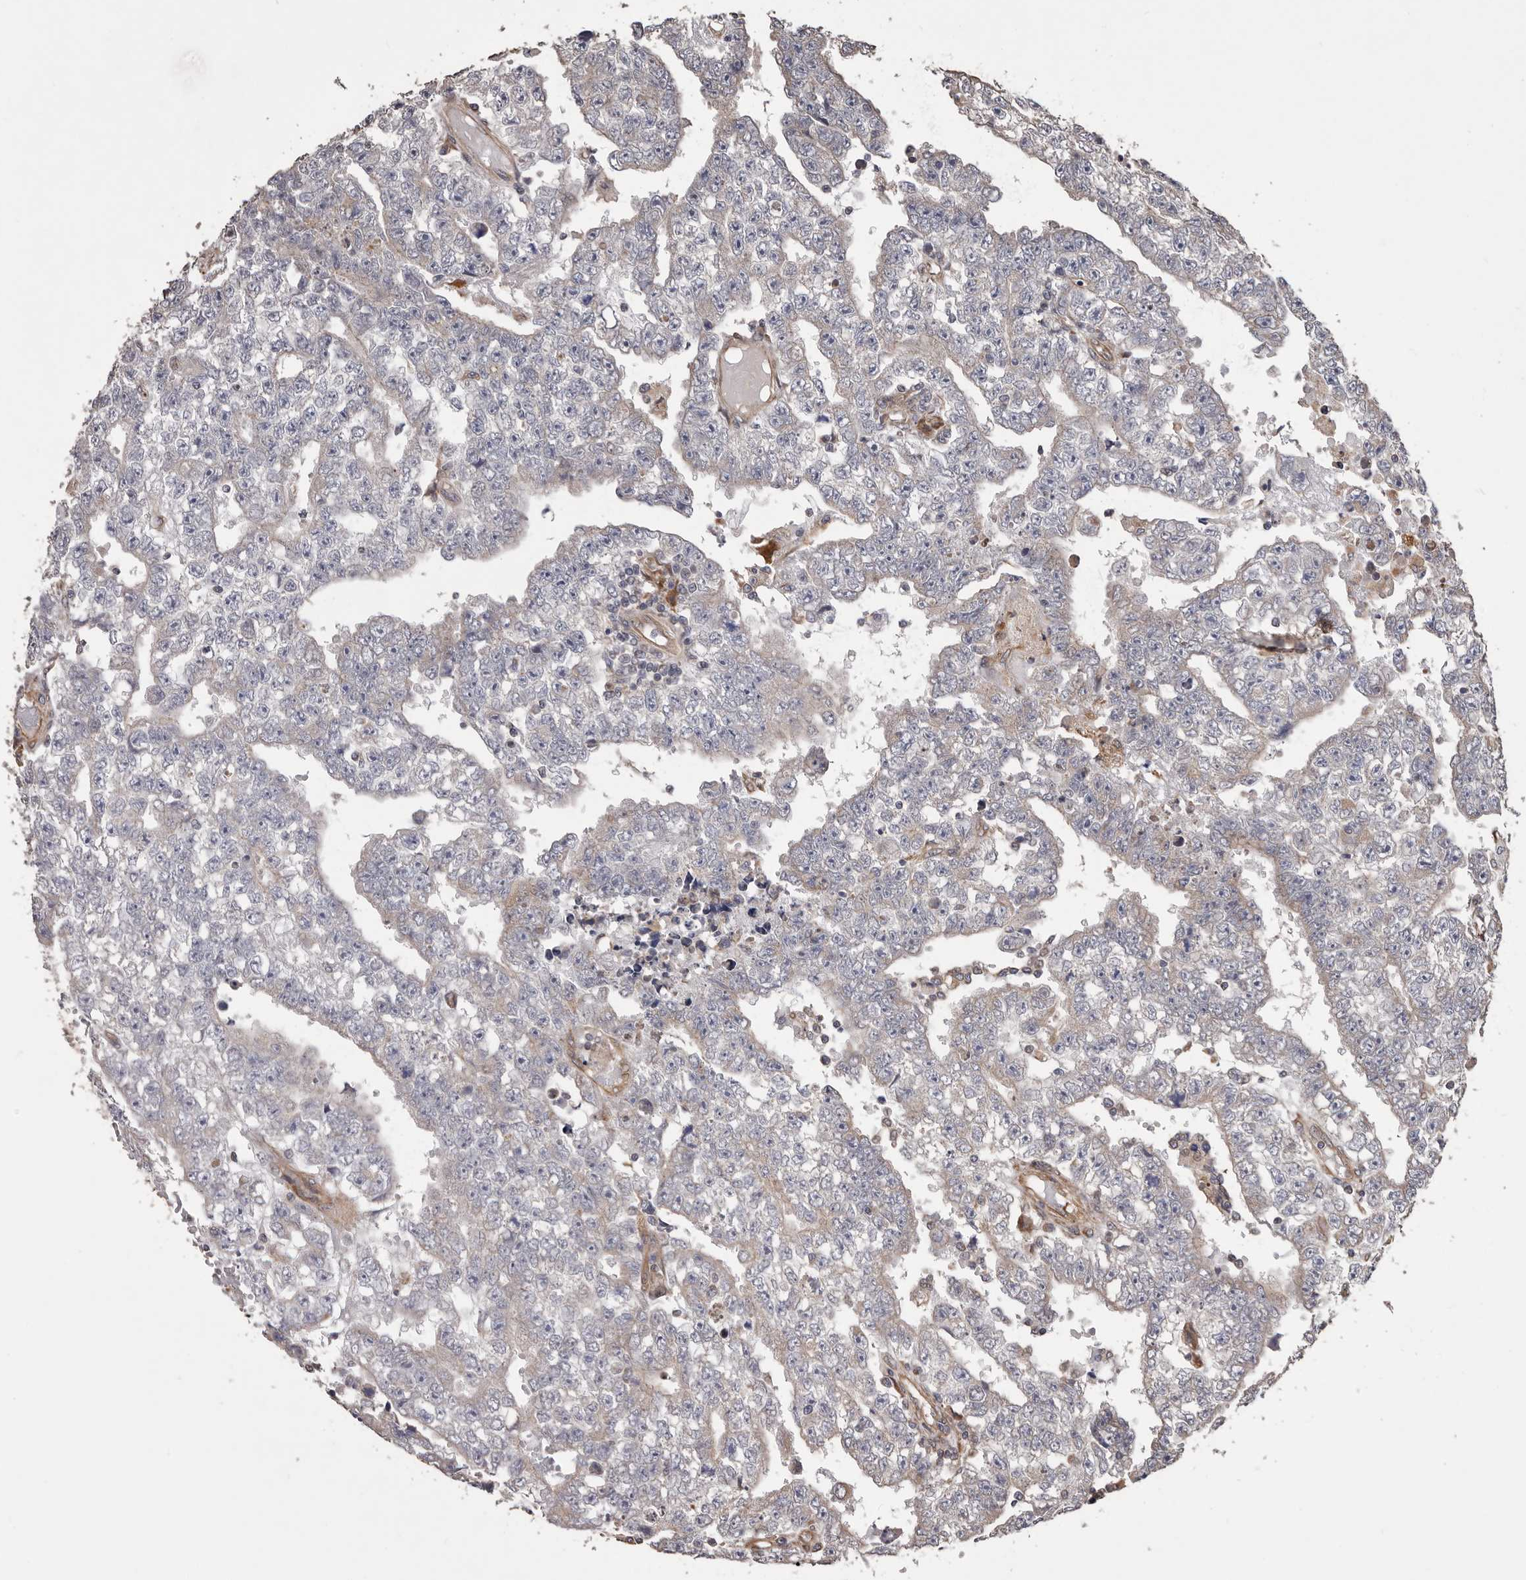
{"staining": {"intensity": "negative", "quantity": "none", "location": "none"}, "tissue": "testis cancer", "cell_type": "Tumor cells", "image_type": "cancer", "snomed": [{"axis": "morphology", "description": "Carcinoma, Embryonal, NOS"}, {"axis": "topography", "description": "Testis"}], "caption": "An immunohistochemistry (IHC) photomicrograph of testis embryonal carcinoma is shown. There is no staining in tumor cells of testis embryonal carcinoma.", "gene": "CEP104", "patient": {"sex": "male", "age": 25}}